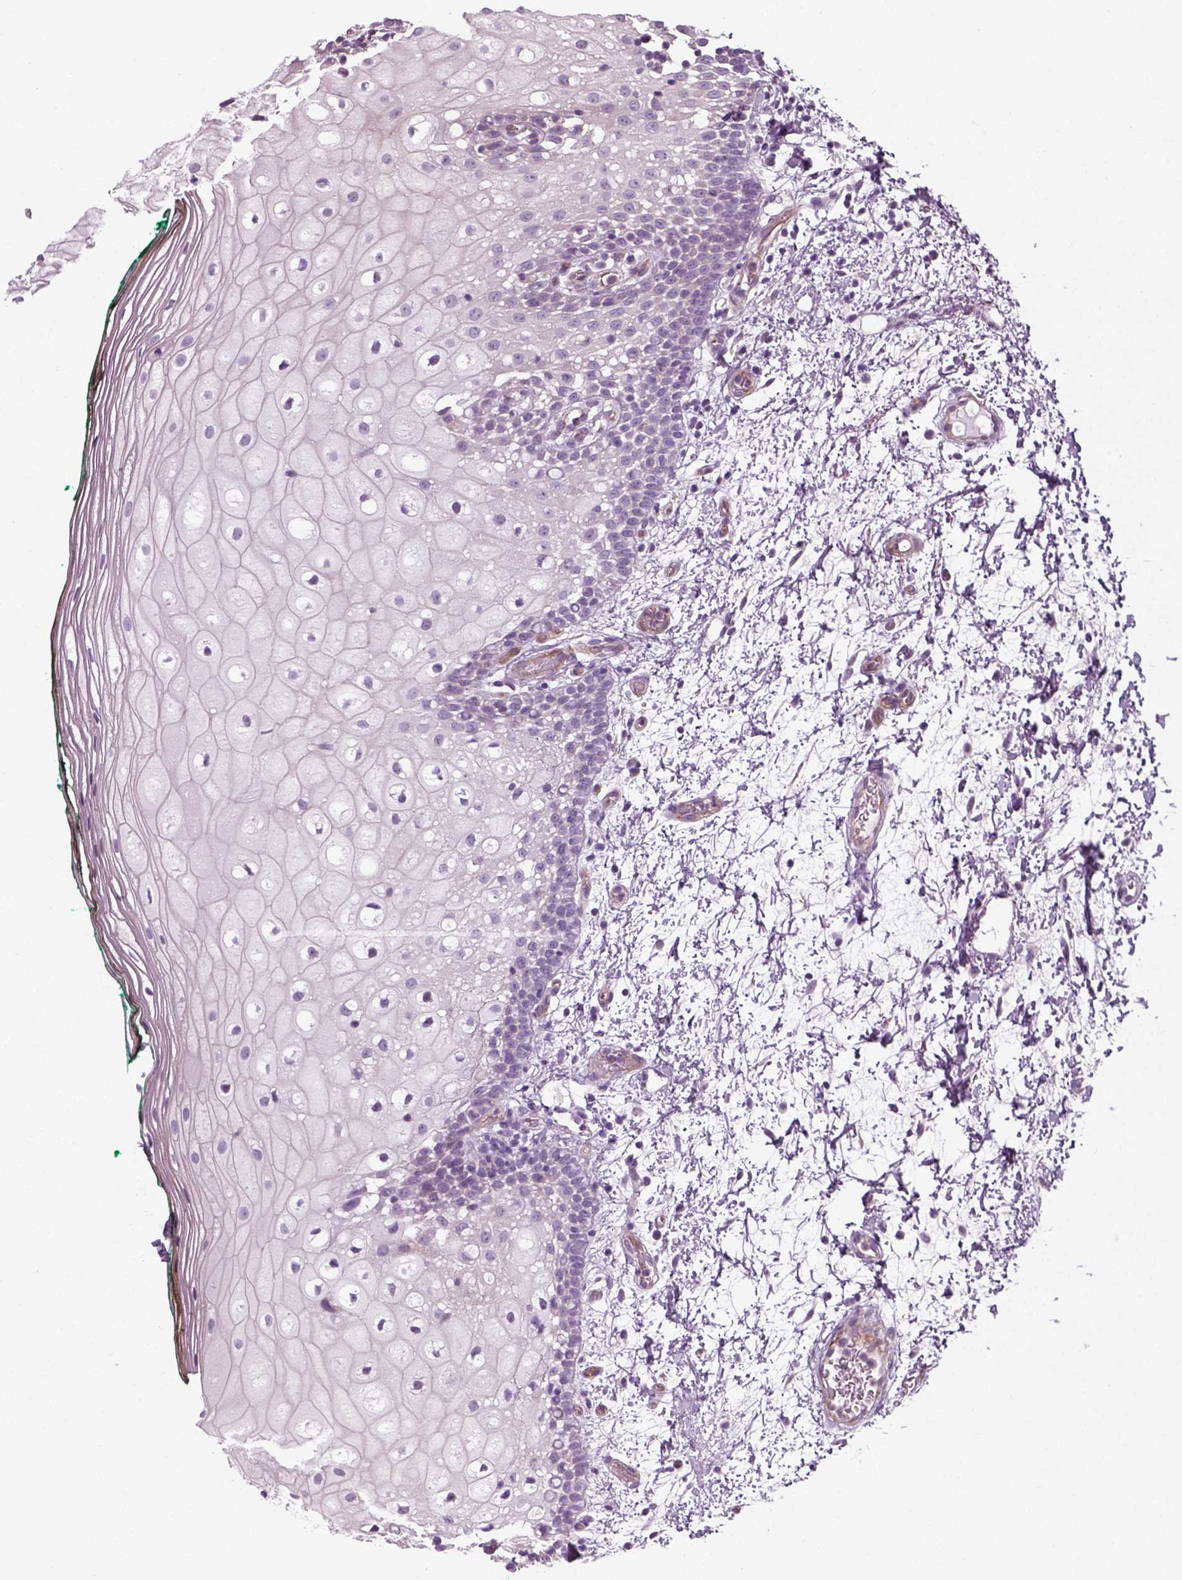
{"staining": {"intensity": "negative", "quantity": "none", "location": "none"}, "tissue": "oral mucosa", "cell_type": "Squamous epithelial cells", "image_type": "normal", "snomed": [{"axis": "morphology", "description": "Normal tissue, NOS"}, {"axis": "topography", "description": "Oral tissue"}], "caption": "This is an immunohistochemistry (IHC) photomicrograph of normal human oral mucosa. There is no positivity in squamous epithelial cells.", "gene": "DNASE1L1", "patient": {"sex": "female", "age": 83}}